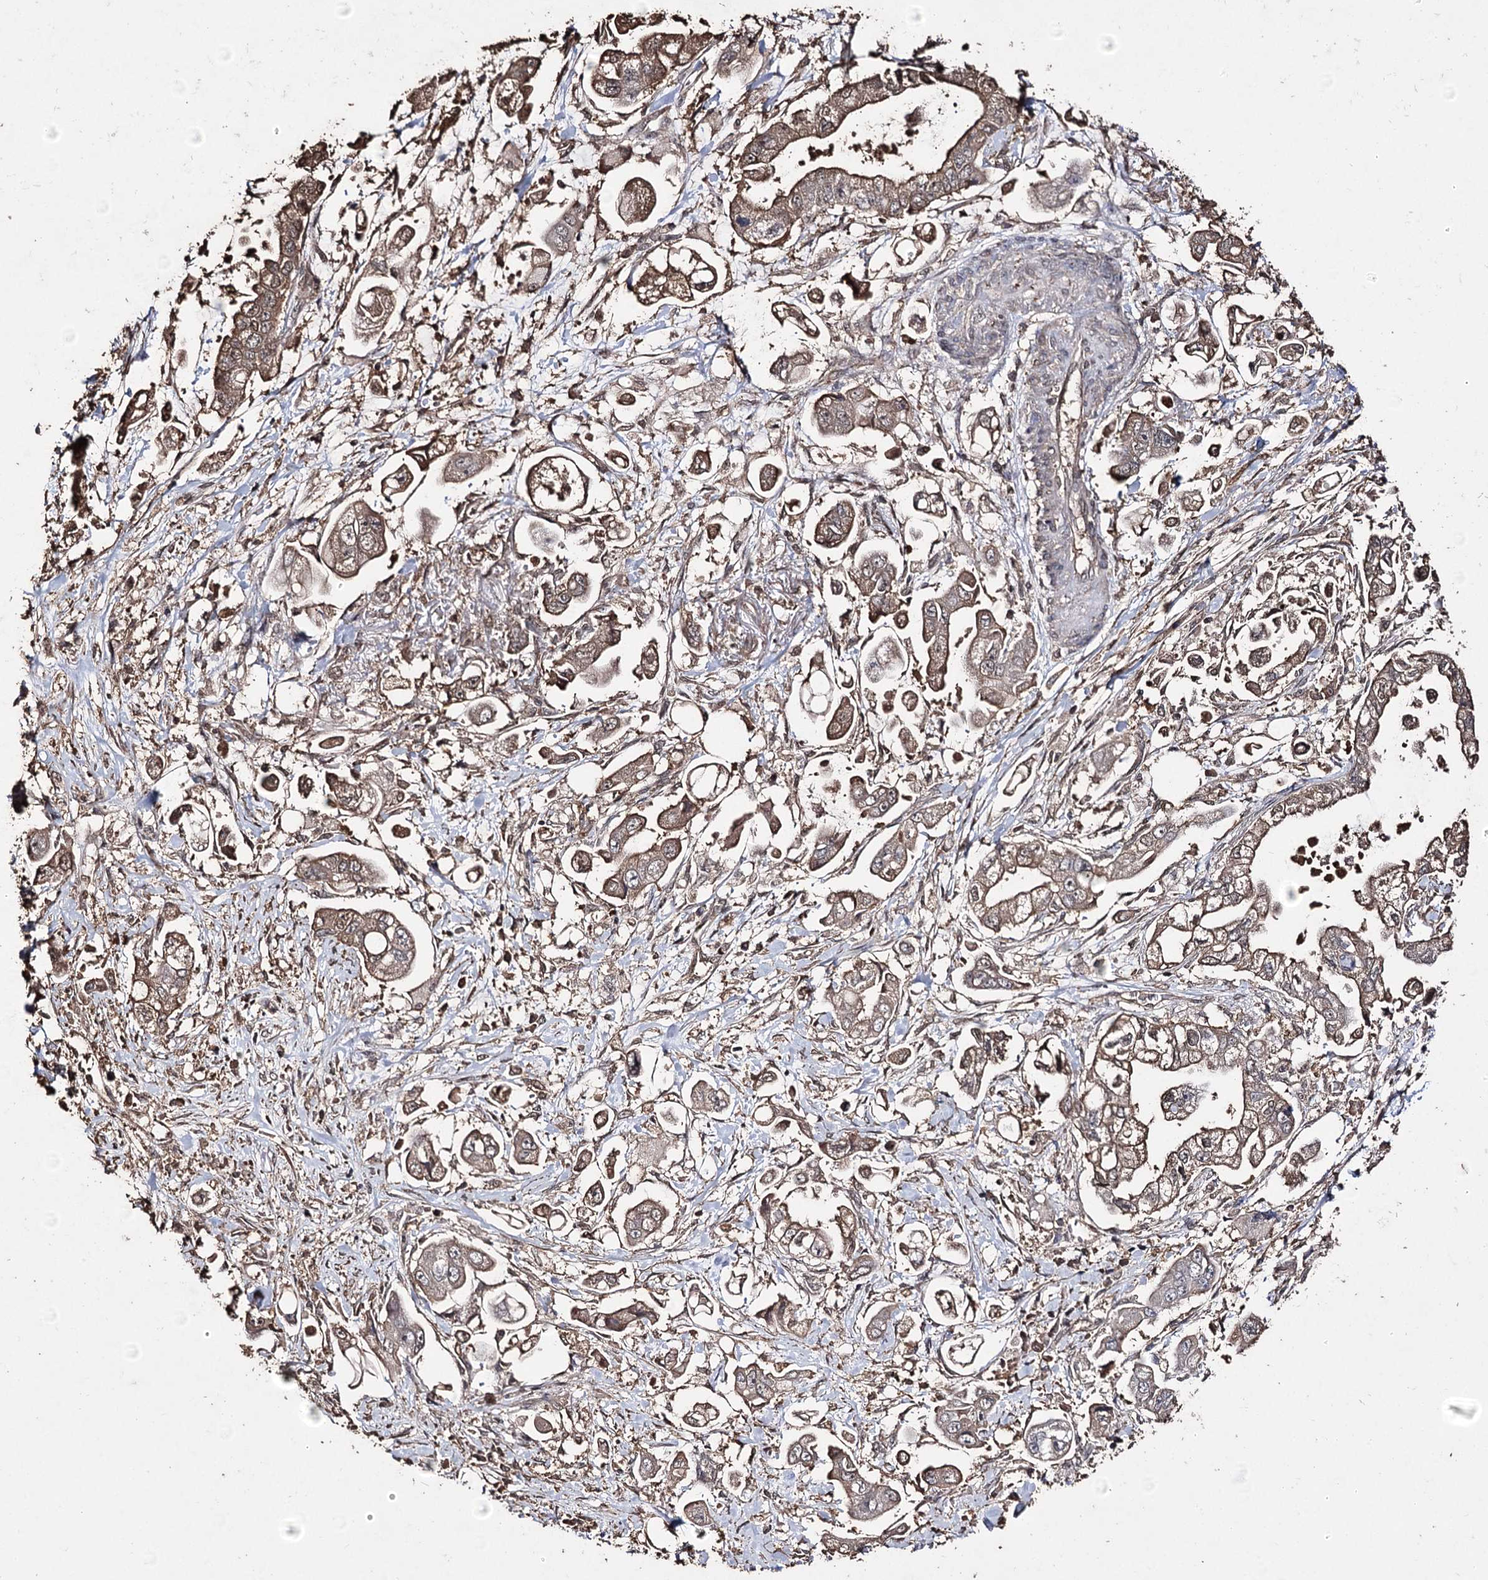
{"staining": {"intensity": "moderate", "quantity": ">75%", "location": "cytoplasmic/membranous"}, "tissue": "stomach cancer", "cell_type": "Tumor cells", "image_type": "cancer", "snomed": [{"axis": "morphology", "description": "Adenocarcinoma, NOS"}, {"axis": "topography", "description": "Stomach"}], "caption": "IHC histopathology image of neoplastic tissue: stomach adenocarcinoma stained using immunohistochemistry shows medium levels of moderate protein expression localized specifically in the cytoplasmic/membranous of tumor cells, appearing as a cytoplasmic/membranous brown color.", "gene": "ZNF662", "patient": {"sex": "male", "age": 62}}